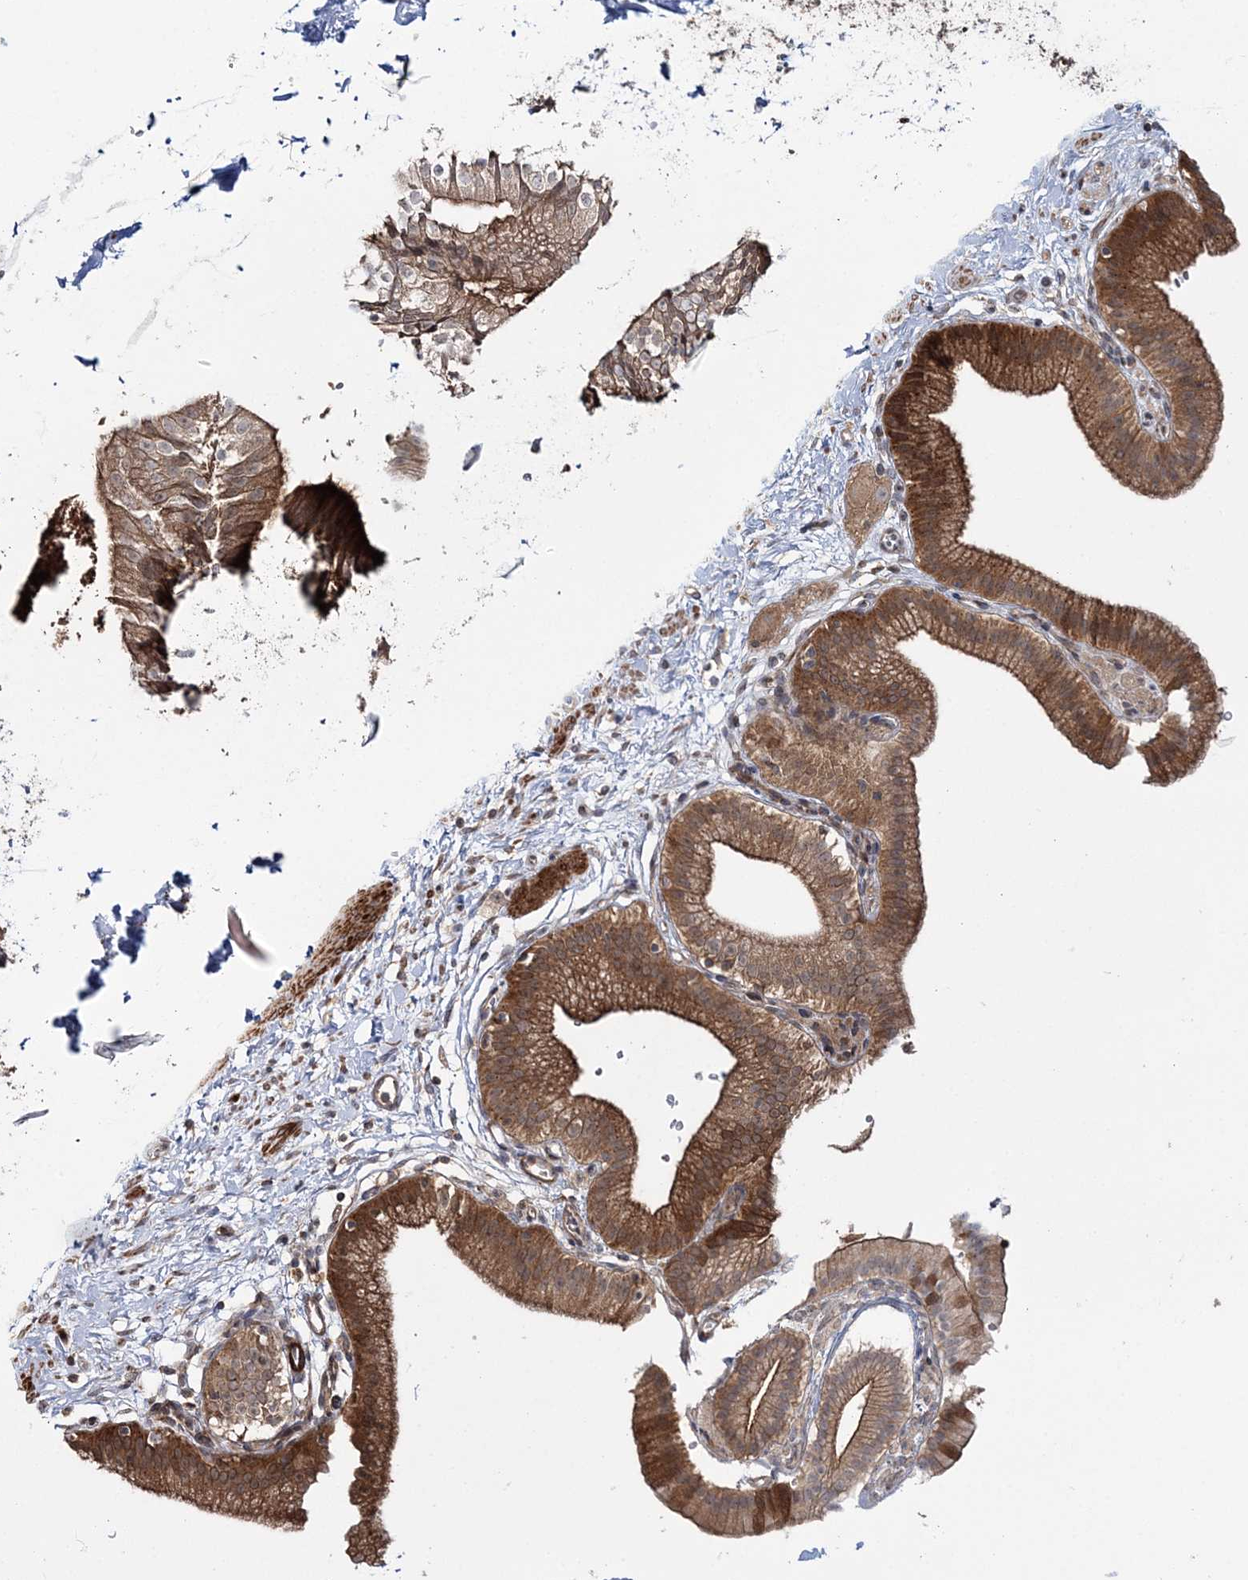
{"staining": {"intensity": "moderate", "quantity": ">75%", "location": "cytoplasmic/membranous"}, "tissue": "gallbladder", "cell_type": "Glandular cells", "image_type": "normal", "snomed": [{"axis": "morphology", "description": "Normal tissue, NOS"}, {"axis": "topography", "description": "Gallbladder"}], "caption": "IHC photomicrograph of unremarkable gallbladder: human gallbladder stained using IHC reveals medium levels of moderate protein expression localized specifically in the cytoplasmic/membranous of glandular cells, appearing as a cytoplasmic/membranous brown color.", "gene": "MOCS2", "patient": {"sex": "male", "age": 55}}